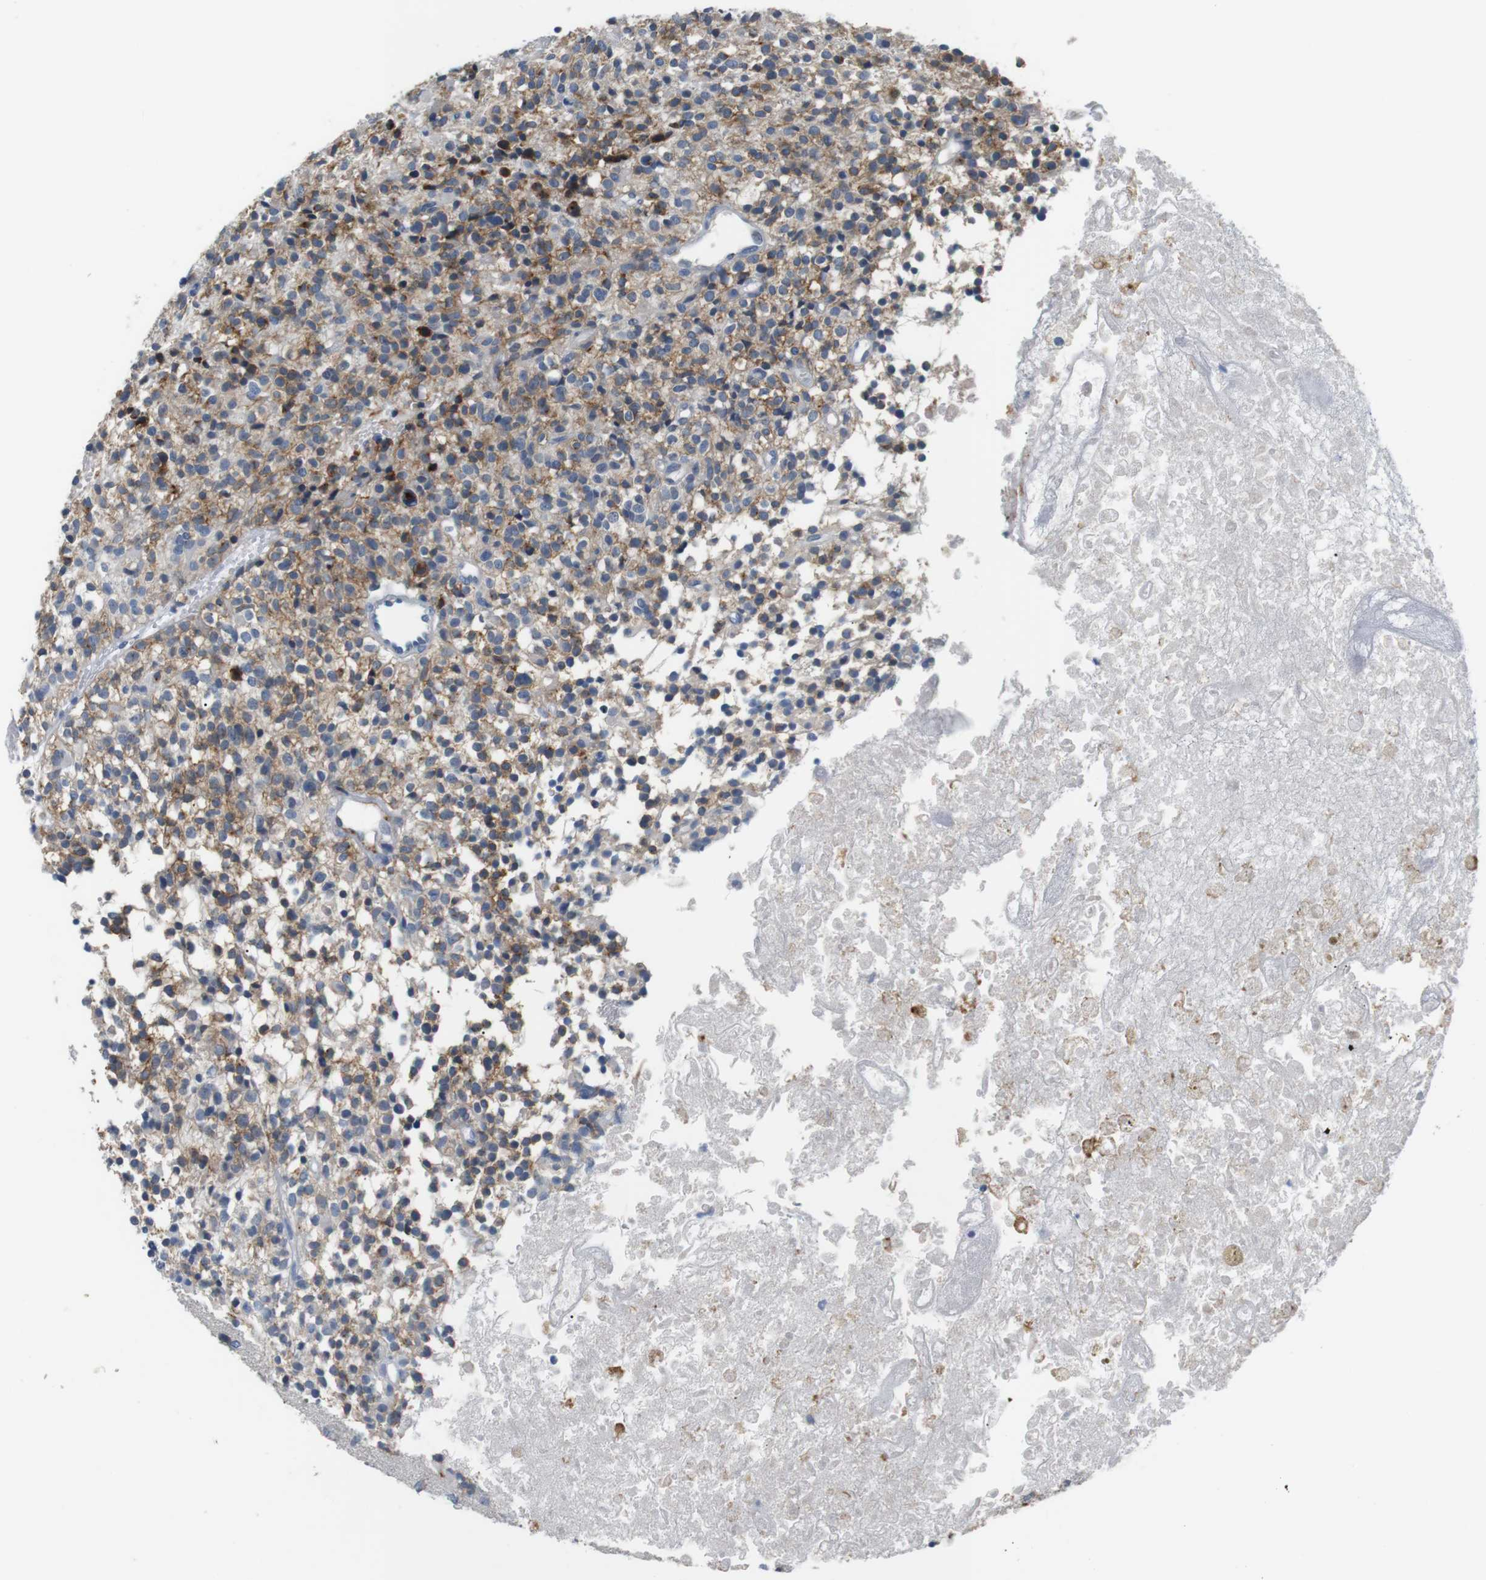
{"staining": {"intensity": "moderate", "quantity": "25%-75%", "location": "cytoplasmic/membranous"}, "tissue": "glioma", "cell_type": "Tumor cells", "image_type": "cancer", "snomed": [{"axis": "morphology", "description": "Glioma, malignant, High grade"}, {"axis": "topography", "description": "Brain"}], "caption": "A photomicrograph of human malignant glioma (high-grade) stained for a protein displays moderate cytoplasmic/membranous brown staining in tumor cells. (IHC, brightfield microscopy, high magnification).", "gene": "FCGRT", "patient": {"sex": "female", "age": 59}}